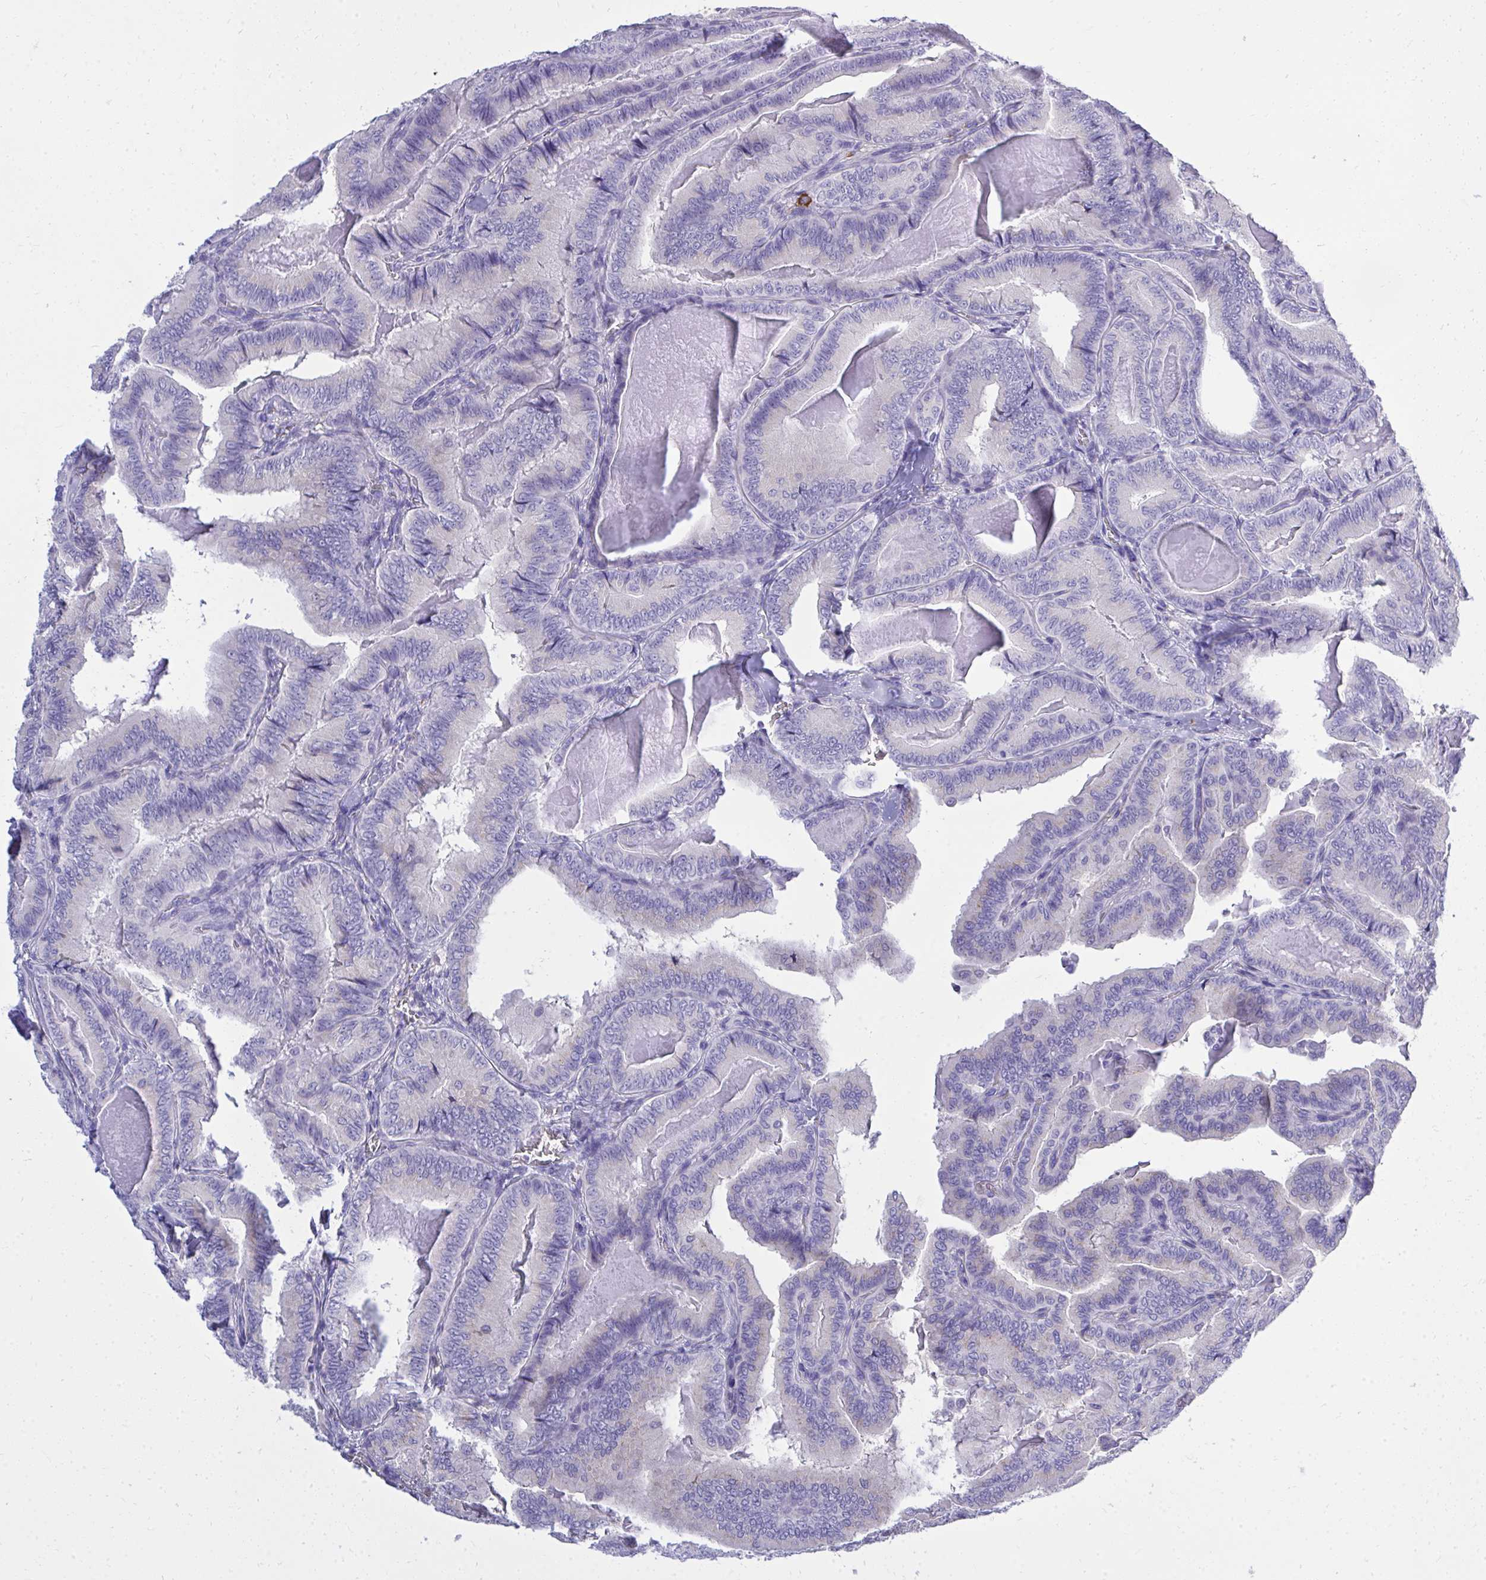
{"staining": {"intensity": "negative", "quantity": "none", "location": "none"}, "tissue": "thyroid cancer", "cell_type": "Tumor cells", "image_type": "cancer", "snomed": [{"axis": "morphology", "description": "Papillary adenocarcinoma, NOS"}, {"axis": "topography", "description": "Thyroid gland"}], "caption": "Protein analysis of thyroid cancer (papillary adenocarcinoma) exhibits no significant positivity in tumor cells.", "gene": "PSD", "patient": {"sex": "male", "age": 61}}